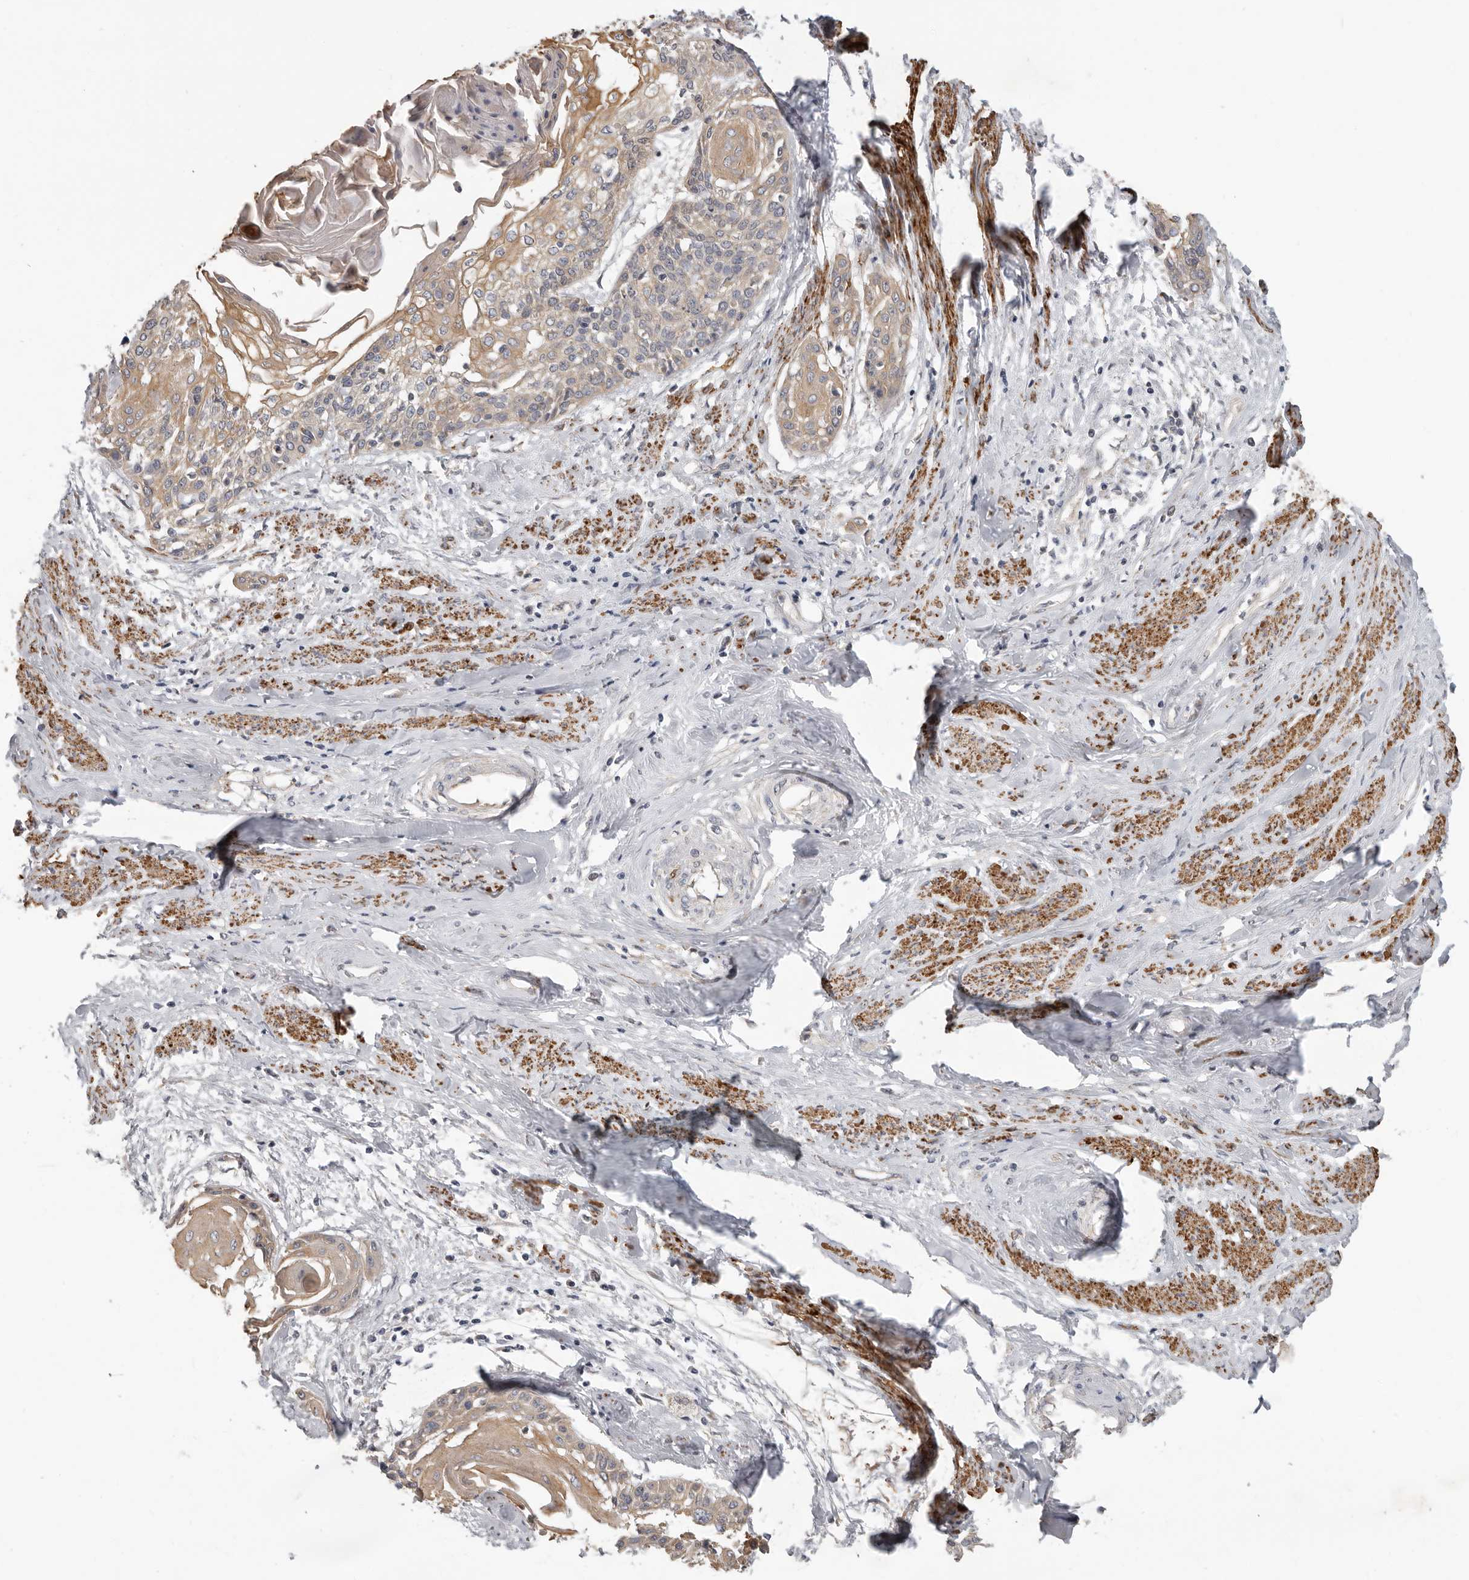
{"staining": {"intensity": "weak", "quantity": "25%-75%", "location": "cytoplasmic/membranous"}, "tissue": "cervical cancer", "cell_type": "Tumor cells", "image_type": "cancer", "snomed": [{"axis": "morphology", "description": "Squamous cell carcinoma, NOS"}, {"axis": "topography", "description": "Cervix"}], "caption": "Protein analysis of cervical cancer (squamous cell carcinoma) tissue shows weak cytoplasmic/membranous expression in approximately 25%-75% of tumor cells.", "gene": "UNK", "patient": {"sex": "female", "age": 57}}